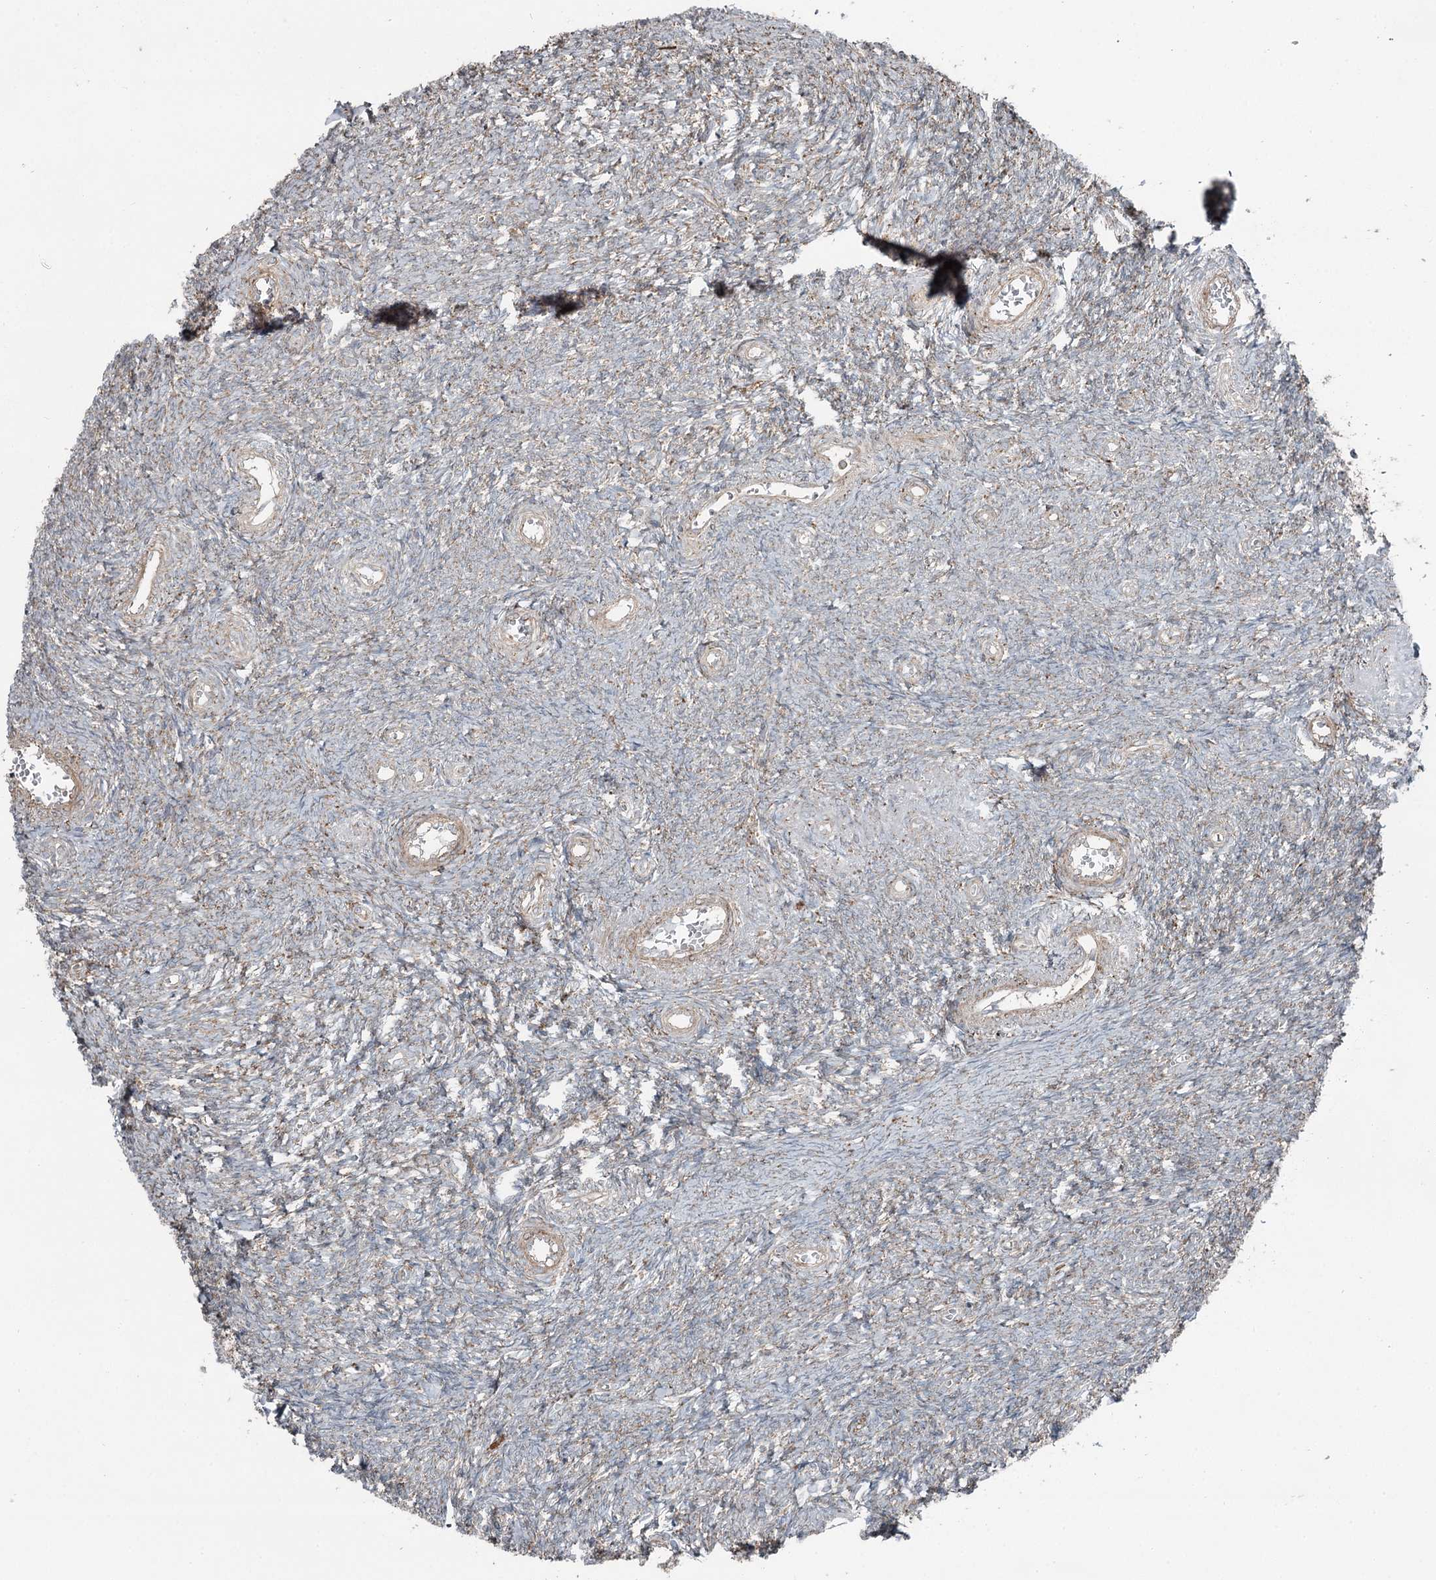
{"staining": {"intensity": "weak", "quantity": ">75%", "location": "cytoplasmic/membranous"}, "tissue": "ovary", "cell_type": "Ovarian stroma cells", "image_type": "normal", "snomed": [{"axis": "morphology", "description": "Normal tissue, NOS"}, {"axis": "topography", "description": "Ovary"}], "caption": "Brown immunohistochemical staining in unremarkable ovary demonstrates weak cytoplasmic/membranous staining in approximately >75% of ovarian stroma cells.", "gene": "RASSF8", "patient": {"sex": "female", "age": 44}}